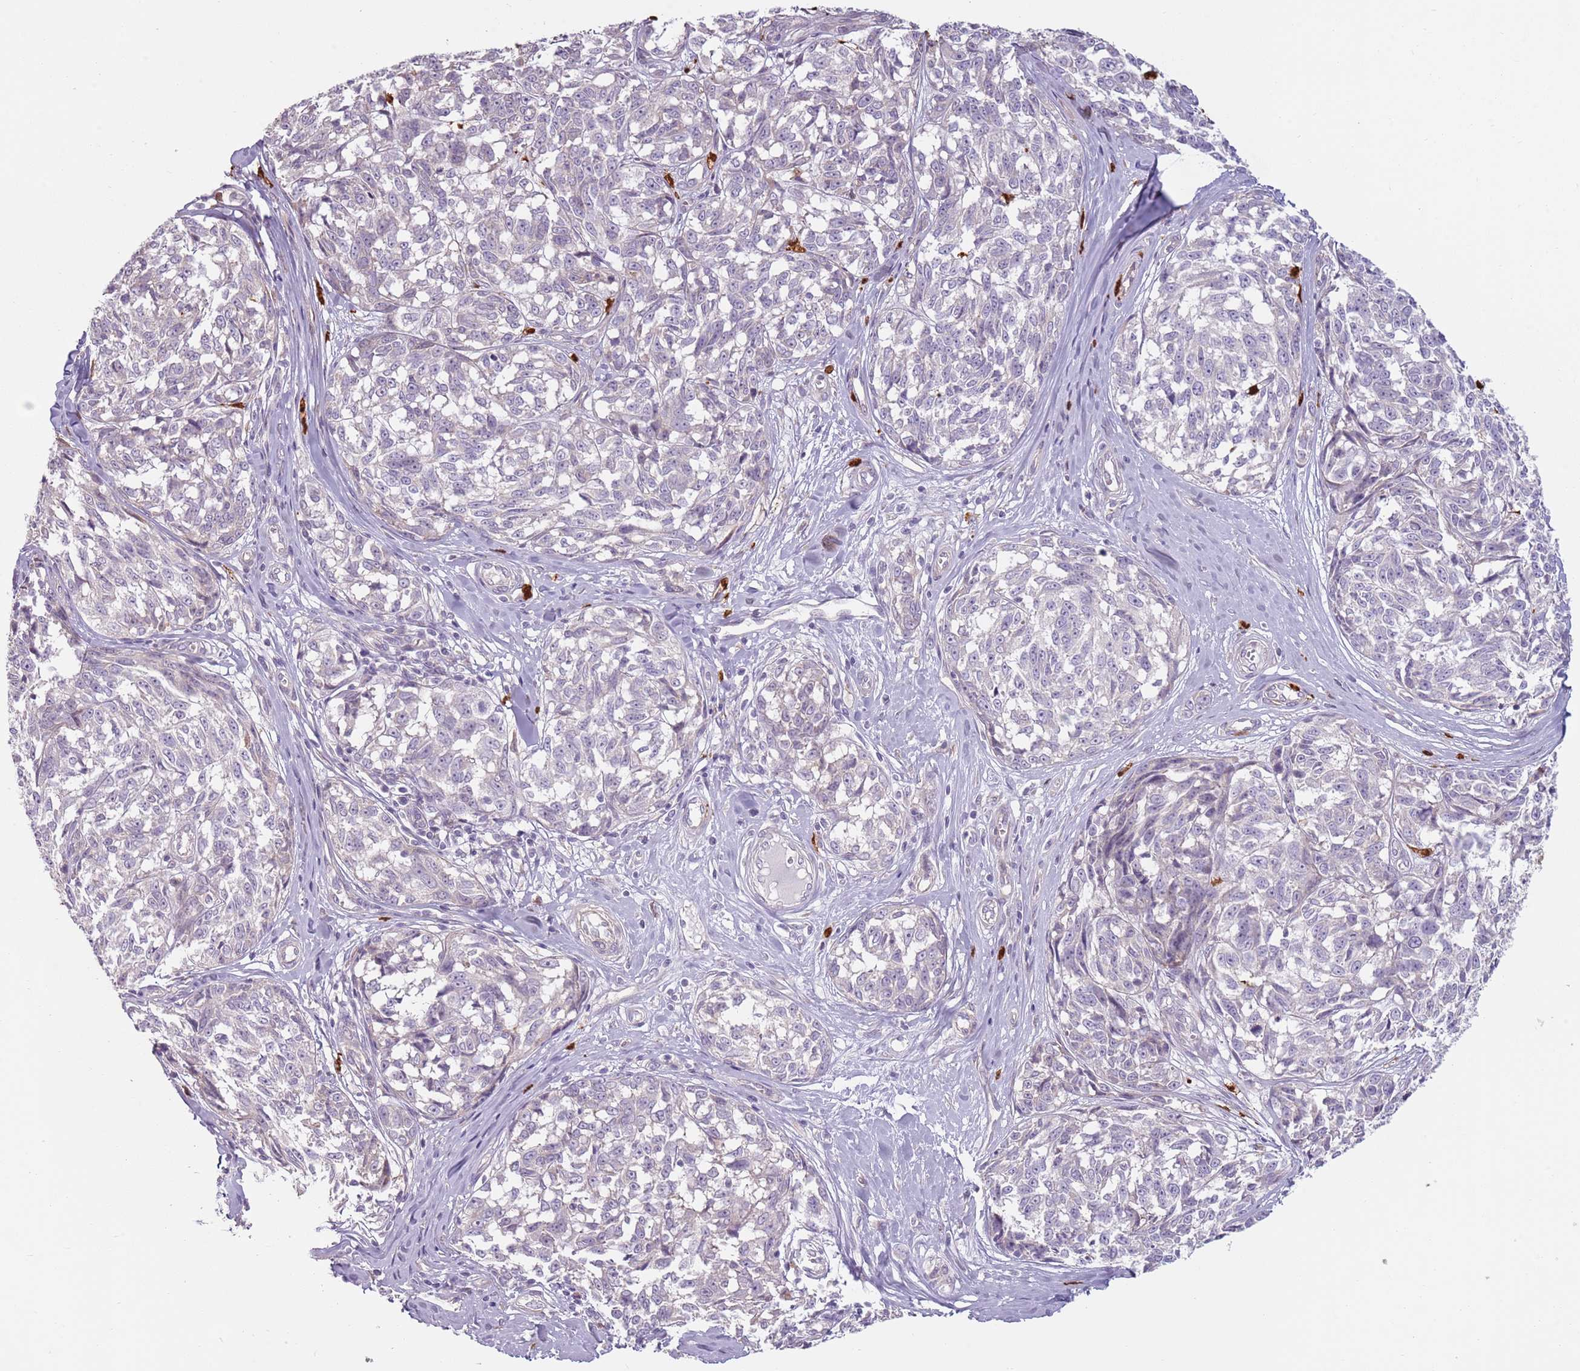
{"staining": {"intensity": "negative", "quantity": "none", "location": "none"}, "tissue": "melanoma", "cell_type": "Tumor cells", "image_type": "cancer", "snomed": [{"axis": "morphology", "description": "Normal tissue, NOS"}, {"axis": "morphology", "description": "Malignant melanoma, NOS"}, {"axis": "topography", "description": "Skin"}], "caption": "High power microscopy image of an immunohistochemistry (IHC) histopathology image of melanoma, revealing no significant staining in tumor cells.", "gene": "SPAG4", "patient": {"sex": "female", "age": 64}}